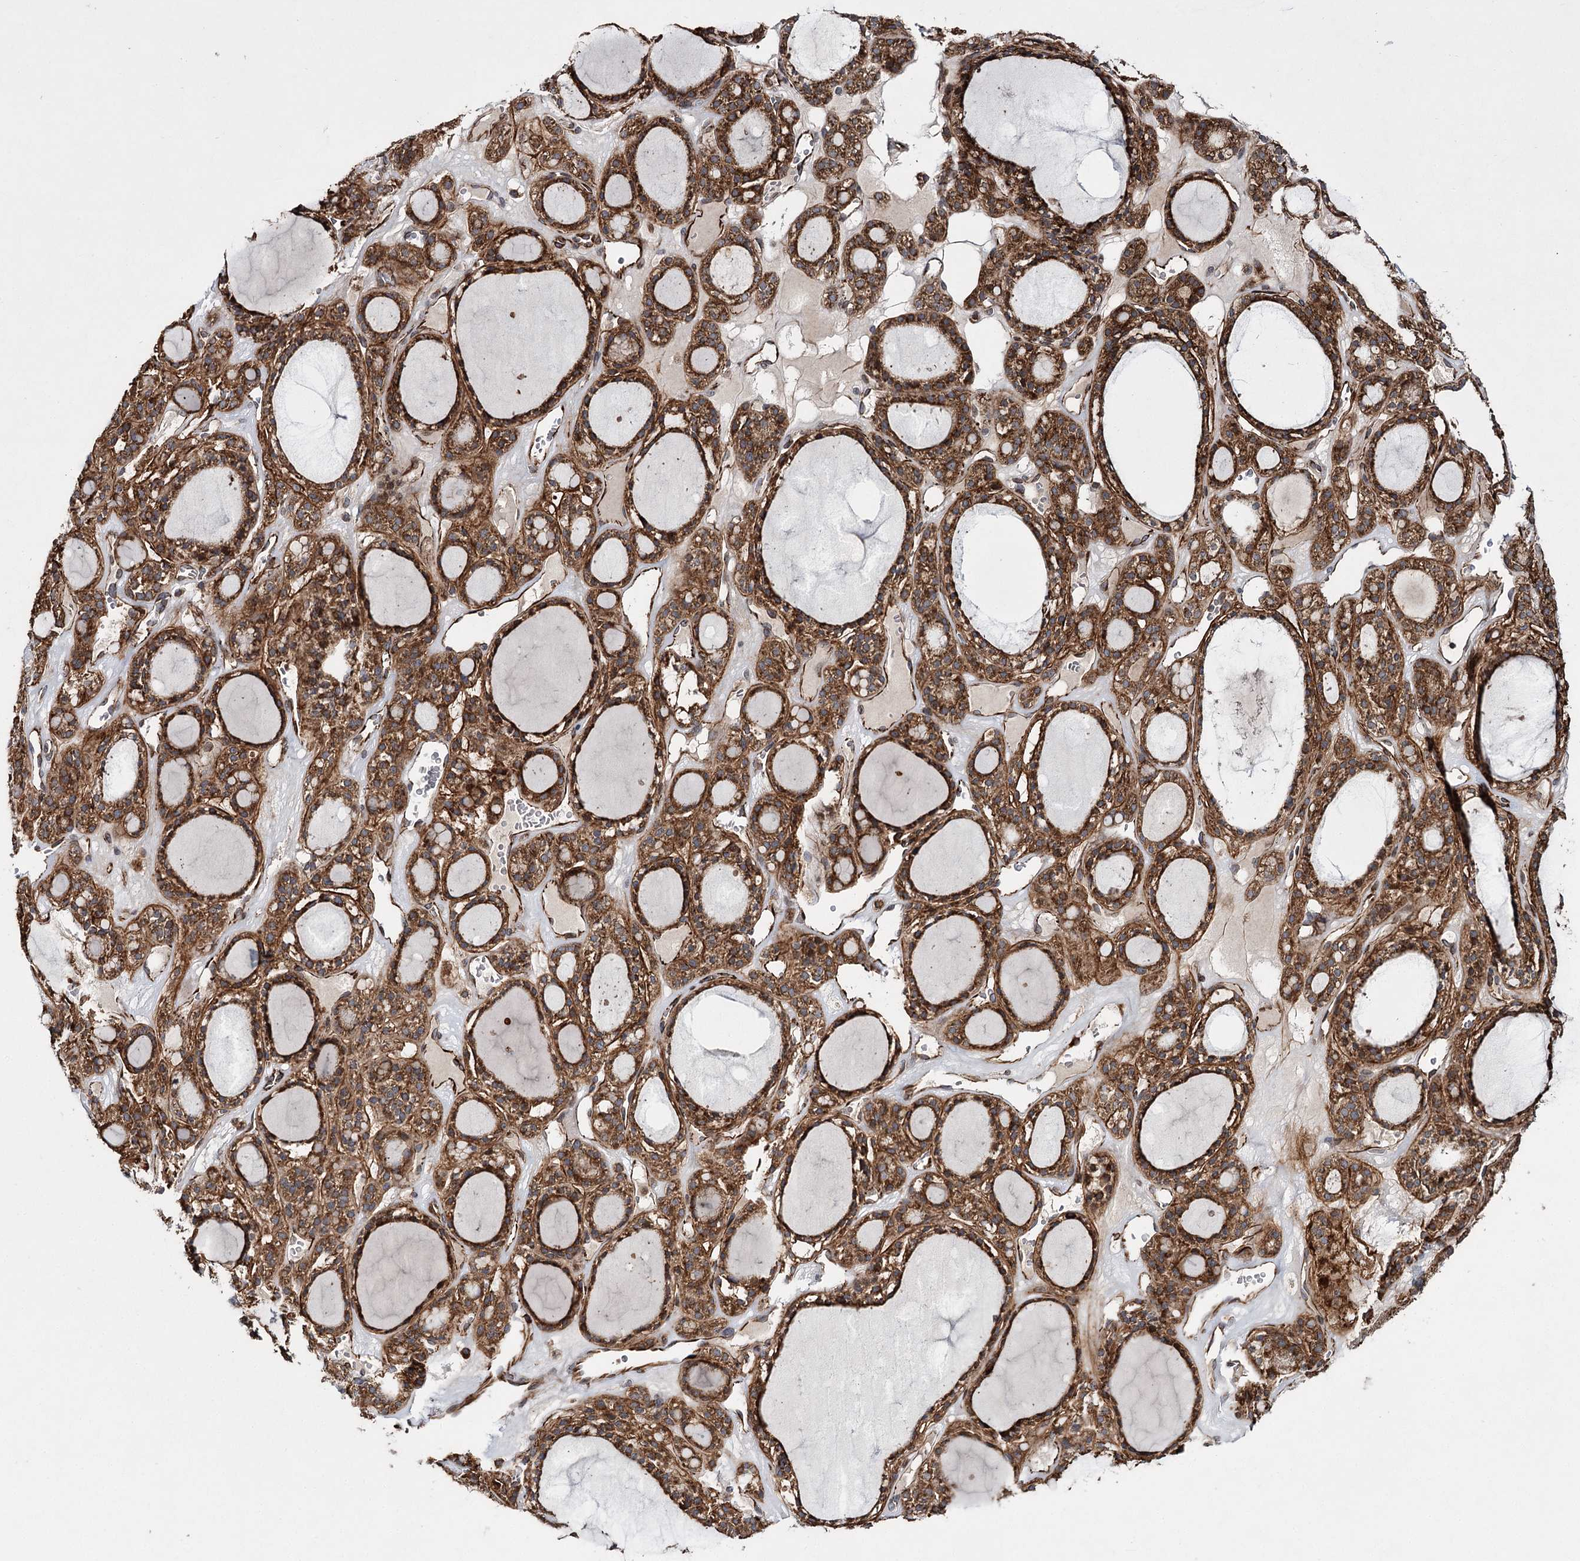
{"staining": {"intensity": "strong", "quantity": ">75%", "location": "cytoplasmic/membranous"}, "tissue": "thyroid gland", "cell_type": "Glandular cells", "image_type": "normal", "snomed": [{"axis": "morphology", "description": "Normal tissue, NOS"}, {"axis": "topography", "description": "Thyroid gland"}], "caption": "High-power microscopy captured an immunohistochemistry photomicrograph of unremarkable thyroid gland, revealing strong cytoplasmic/membranous staining in approximately >75% of glandular cells. (DAB = brown stain, brightfield microscopy at high magnification).", "gene": "HECTD2", "patient": {"sex": "female", "age": 28}}